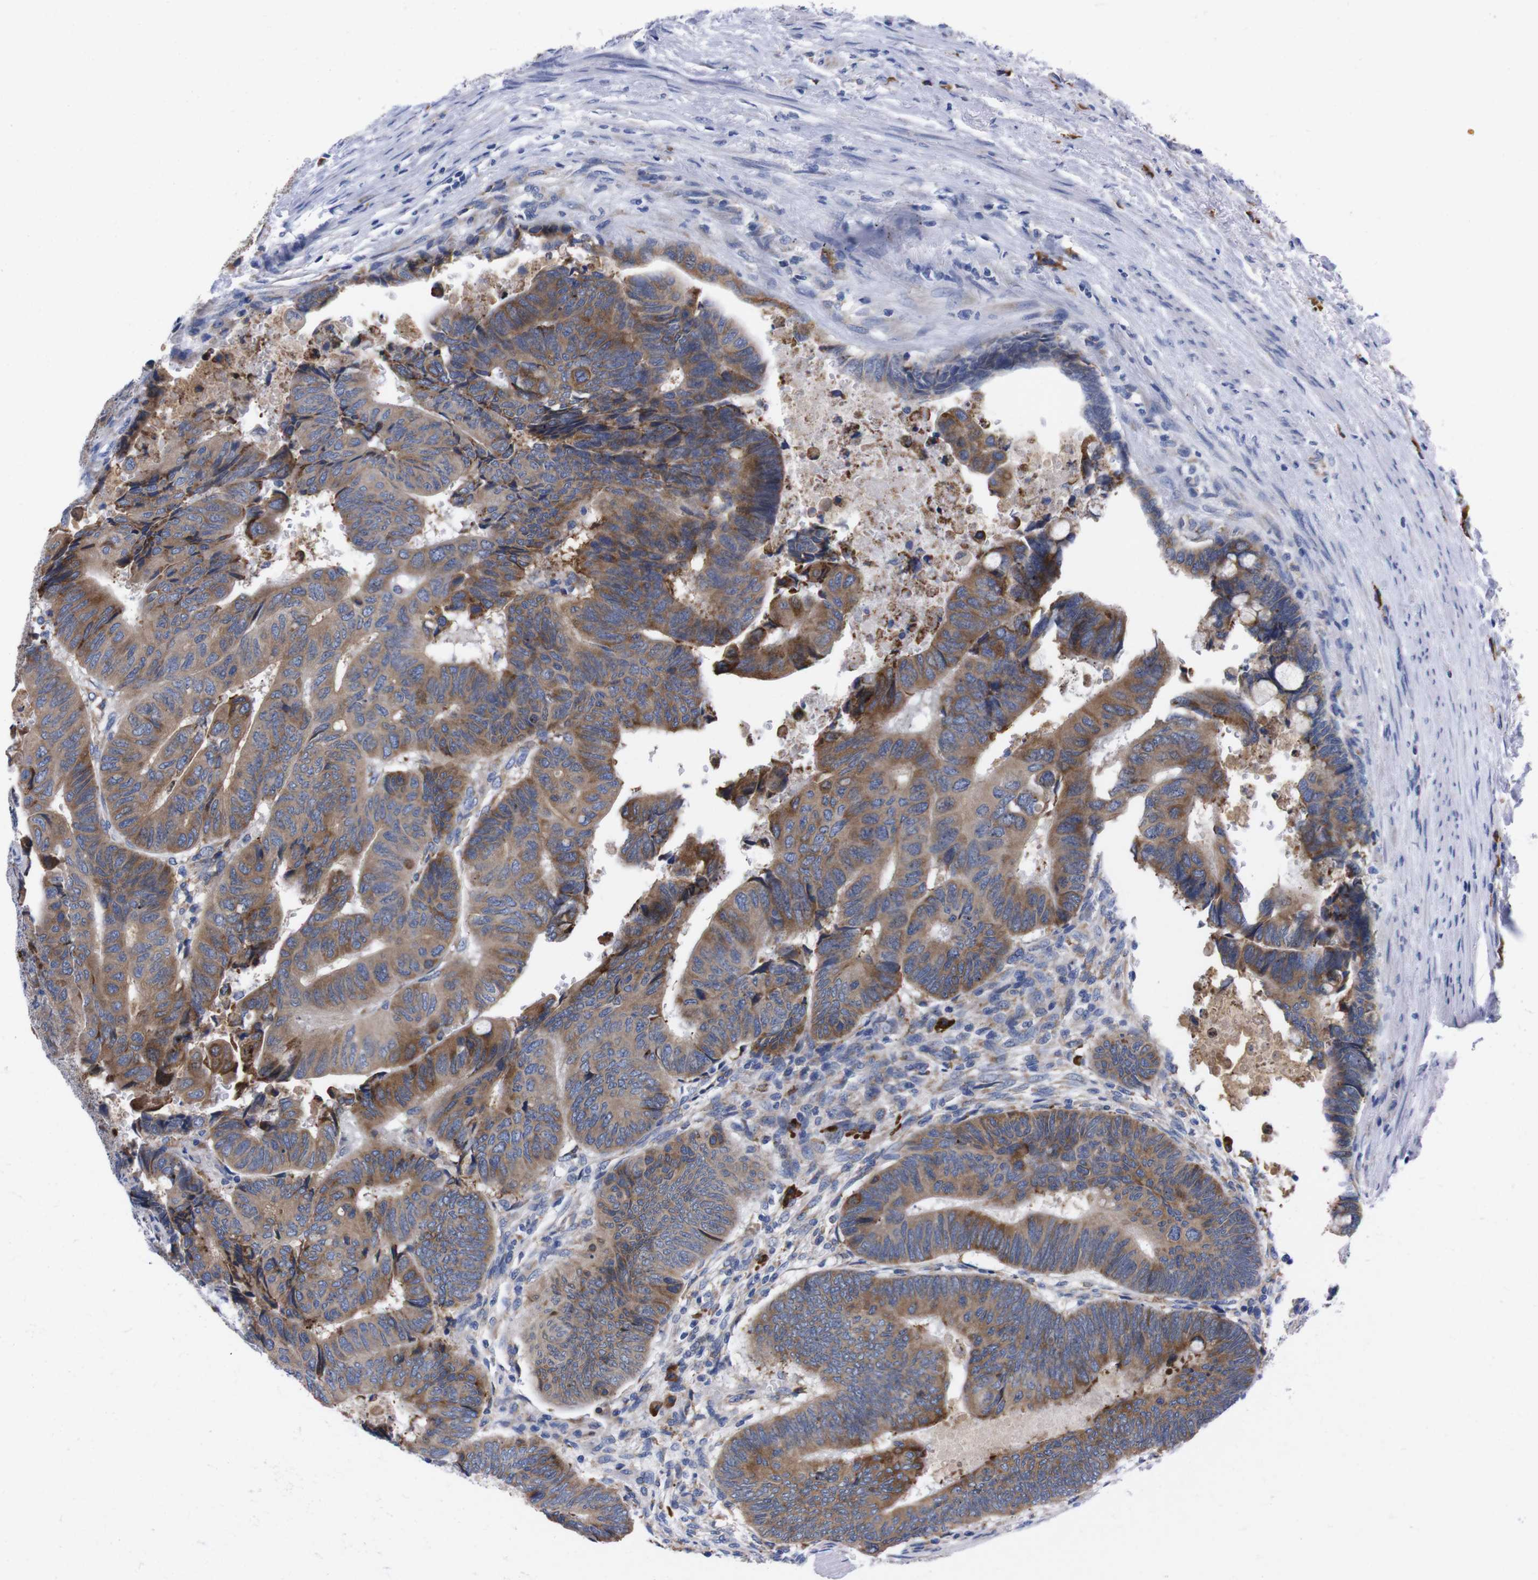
{"staining": {"intensity": "moderate", "quantity": ">75%", "location": "cytoplasmic/membranous"}, "tissue": "colorectal cancer", "cell_type": "Tumor cells", "image_type": "cancer", "snomed": [{"axis": "morphology", "description": "Normal tissue, NOS"}, {"axis": "morphology", "description": "Adenocarcinoma, NOS"}, {"axis": "topography", "description": "Rectum"}, {"axis": "topography", "description": "Peripheral nerve tissue"}], "caption": "Adenocarcinoma (colorectal) tissue demonstrates moderate cytoplasmic/membranous positivity in about >75% of tumor cells (Brightfield microscopy of DAB IHC at high magnification).", "gene": "NEBL", "patient": {"sex": "male", "age": 92}}